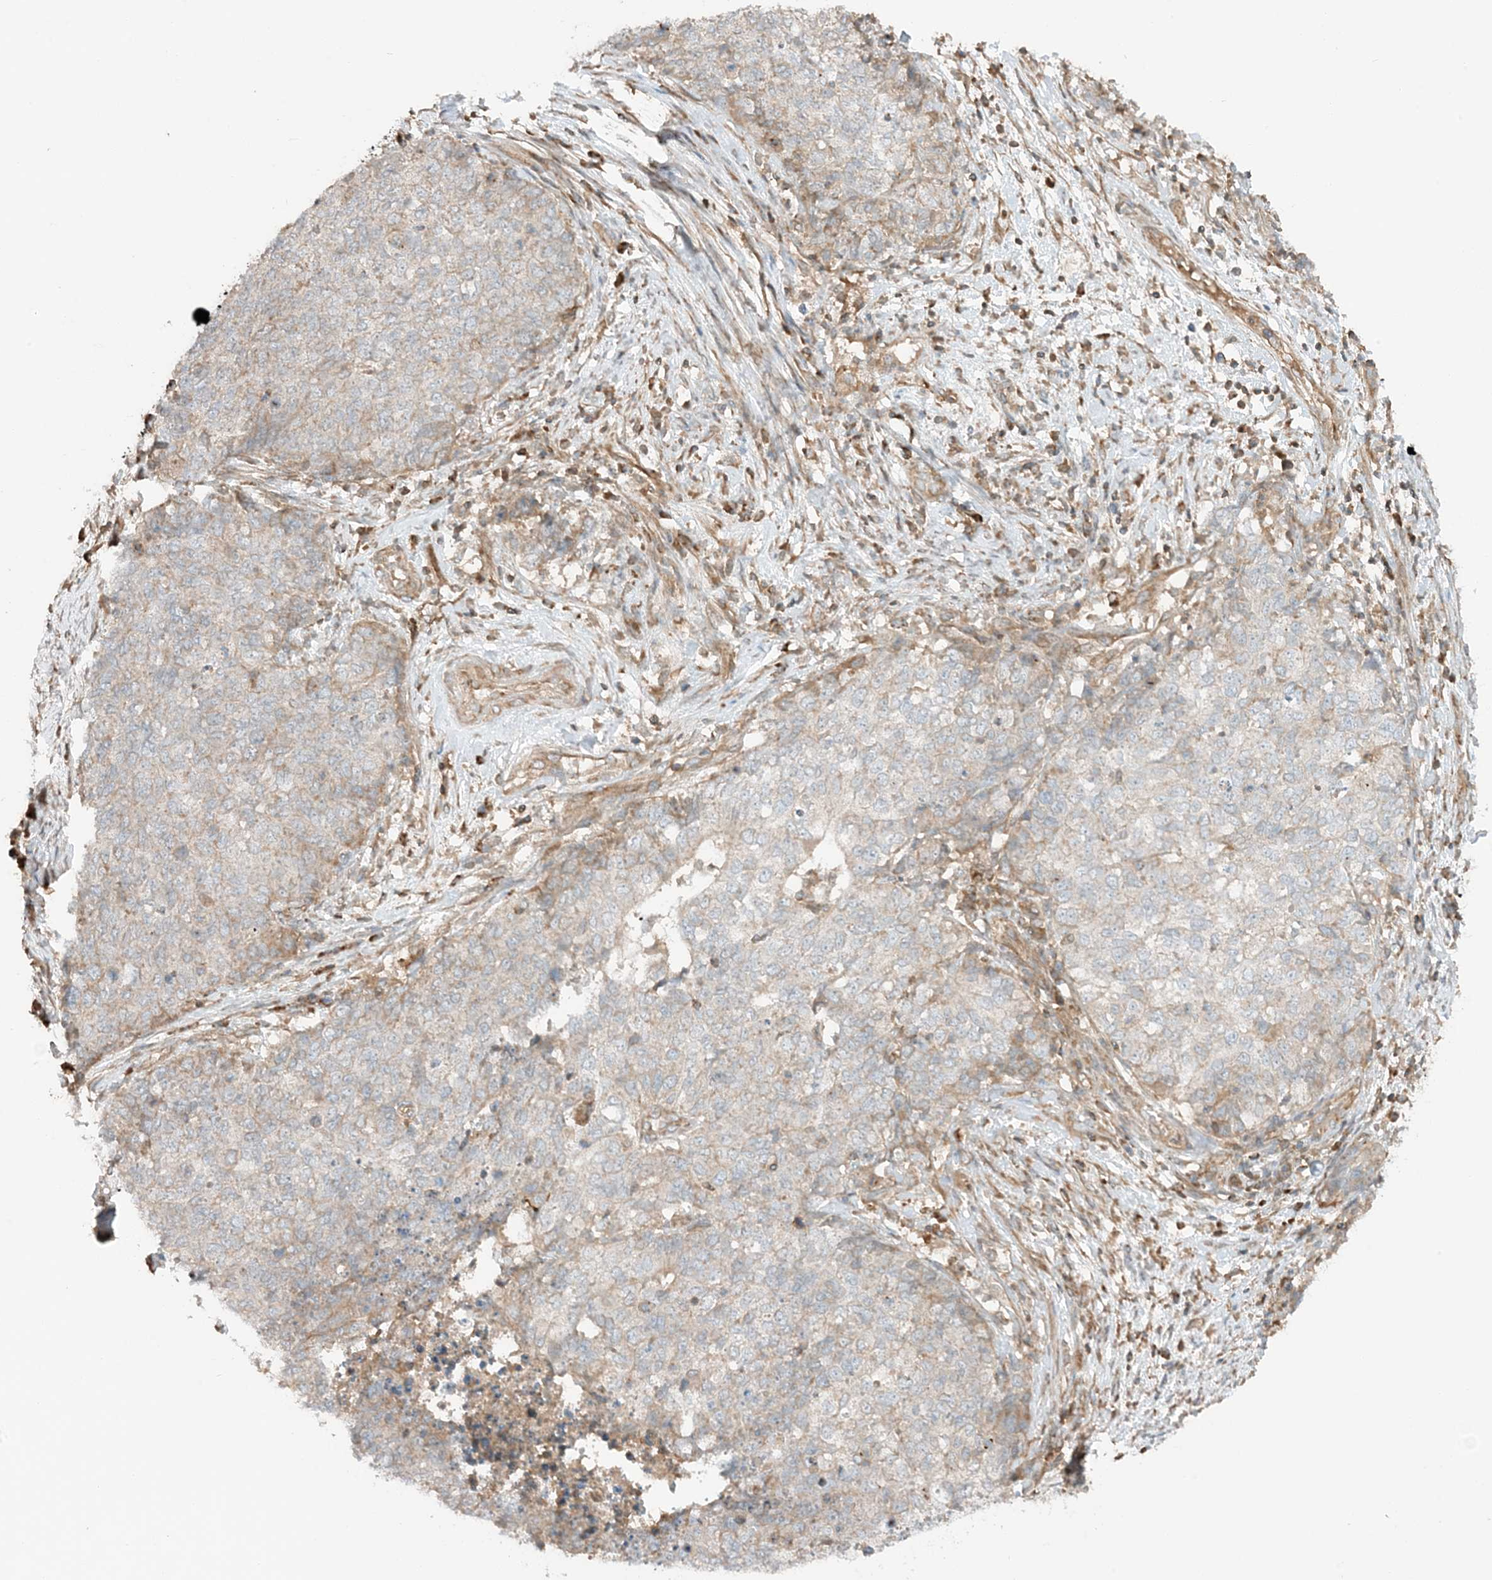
{"staining": {"intensity": "weak", "quantity": "<25%", "location": "cytoplasmic/membranous"}, "tissue": "cervical cancer", "cell_type": "Tumor cells", "image_type": "cancer", "snomed": [{"axis": "morphology", "description": "Squamous cell carcinoma, NOS"}, {"axis": "topography", "description": "Cervix"}], "caption": "High magnification brightfield microscopy of squamous cell carcinoma (cervical) stained with DAB (brown) and counterstained with hematoxylin (blue): tumor cells show no significant staining. (Stains: DAB (3,3'-diaminobenzidine) IHC with hematoxylin counter stain, Microscopy: brightfield microscopy at high magnification).", "gene": "SLC25A12", "patient": {"sex": "female", "age": 63}}